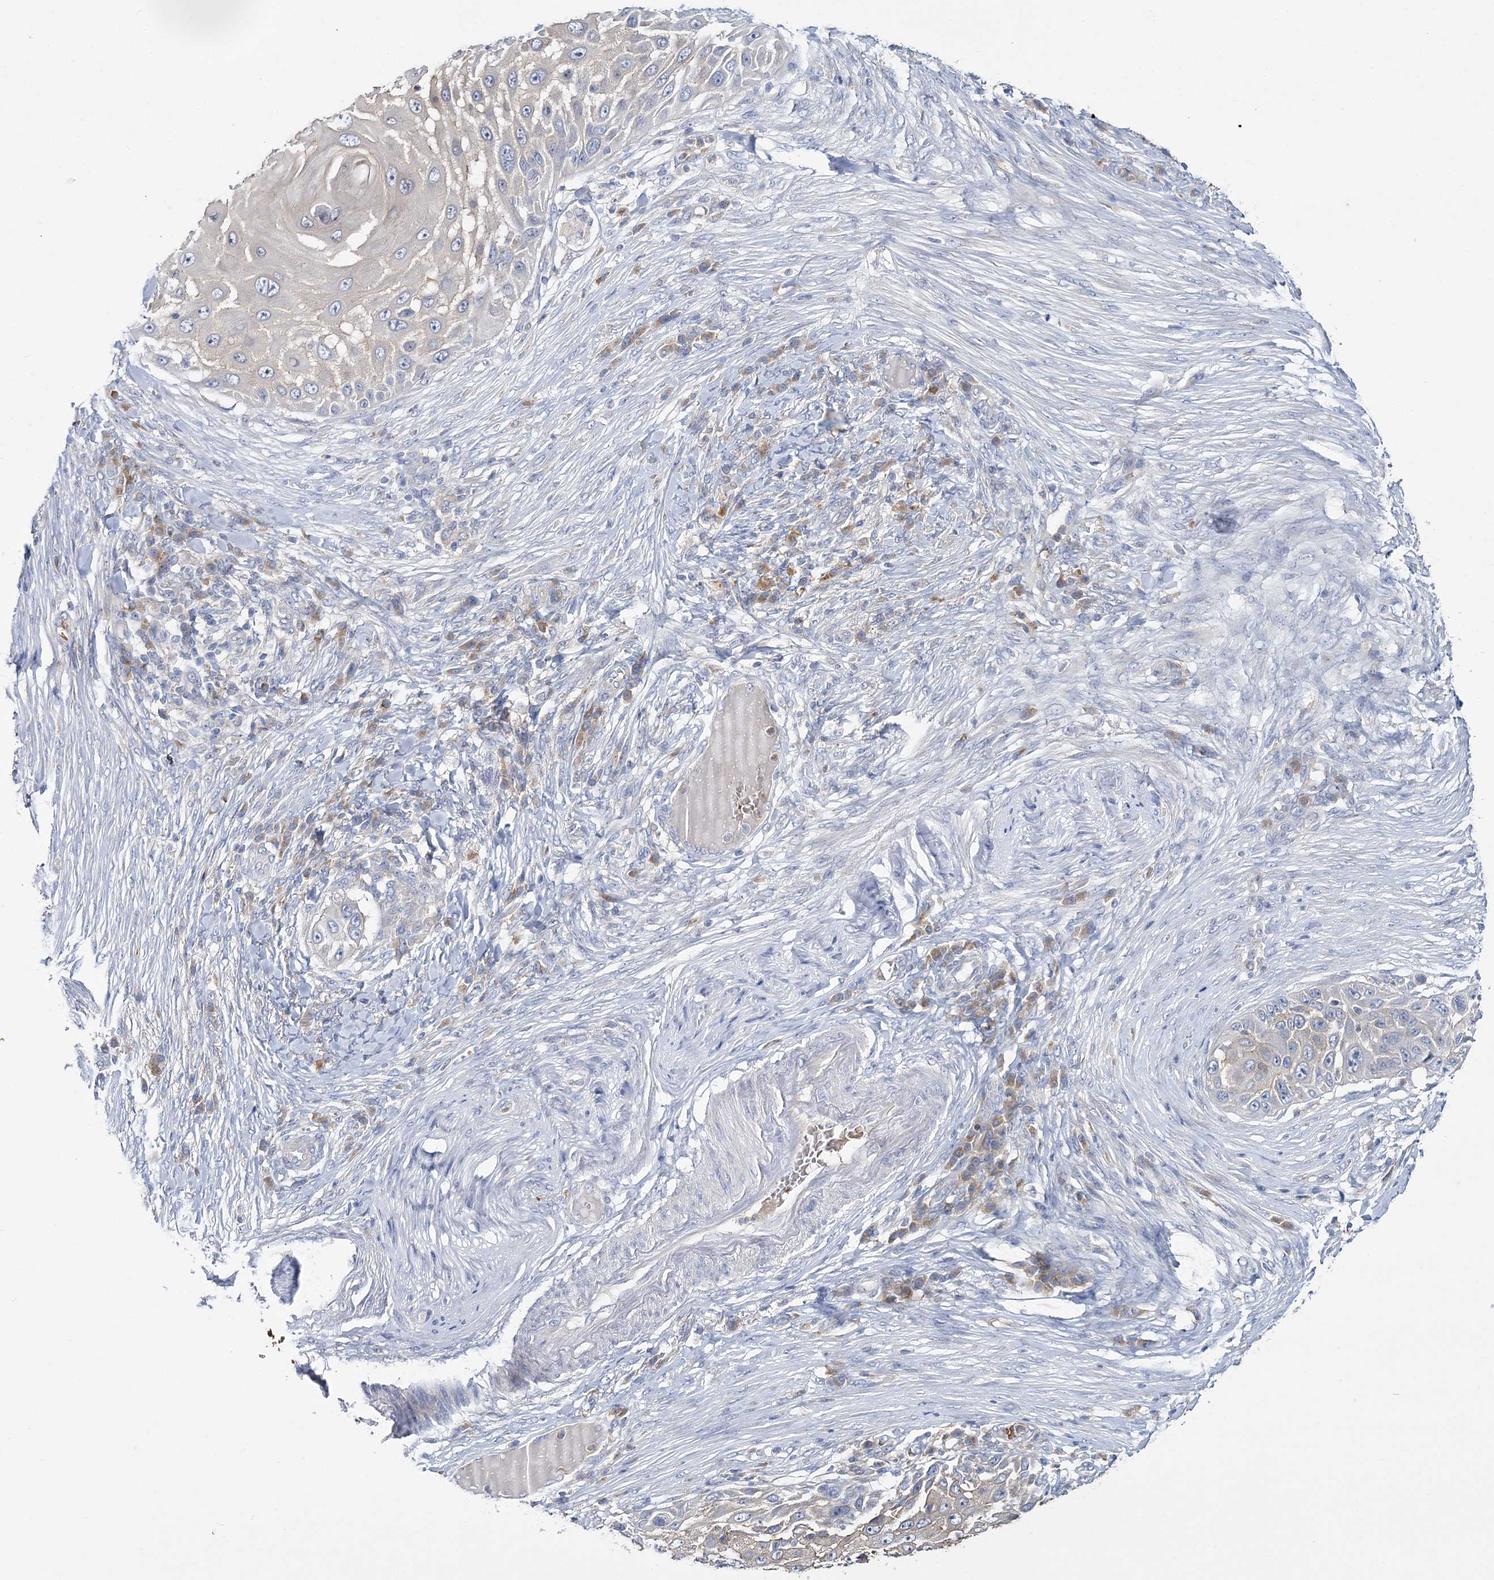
{"staining": {"intensity": "moderate", "quantity": "<25%", "location": "cytoplasmic/membranous"}, "tissue": "skin cancer", "cell_type": "Tumor cells", "image_type": "cancer", "snomed": [{"axis": "morphology", "description": "Squamous cell carcinoma, NOS"}, {"axis": "topography", "description": "Skin"}], "caption": "Tumor cells reveal low levels of moderate cytoplasmic/membranous positivity in about <25% of cells in human squamous cell carcinoma (skin). (IHC, brightfield microscopy, high magnification).", "gene": "ATP11B", "patient": {"sex": "female", "age": 44}}